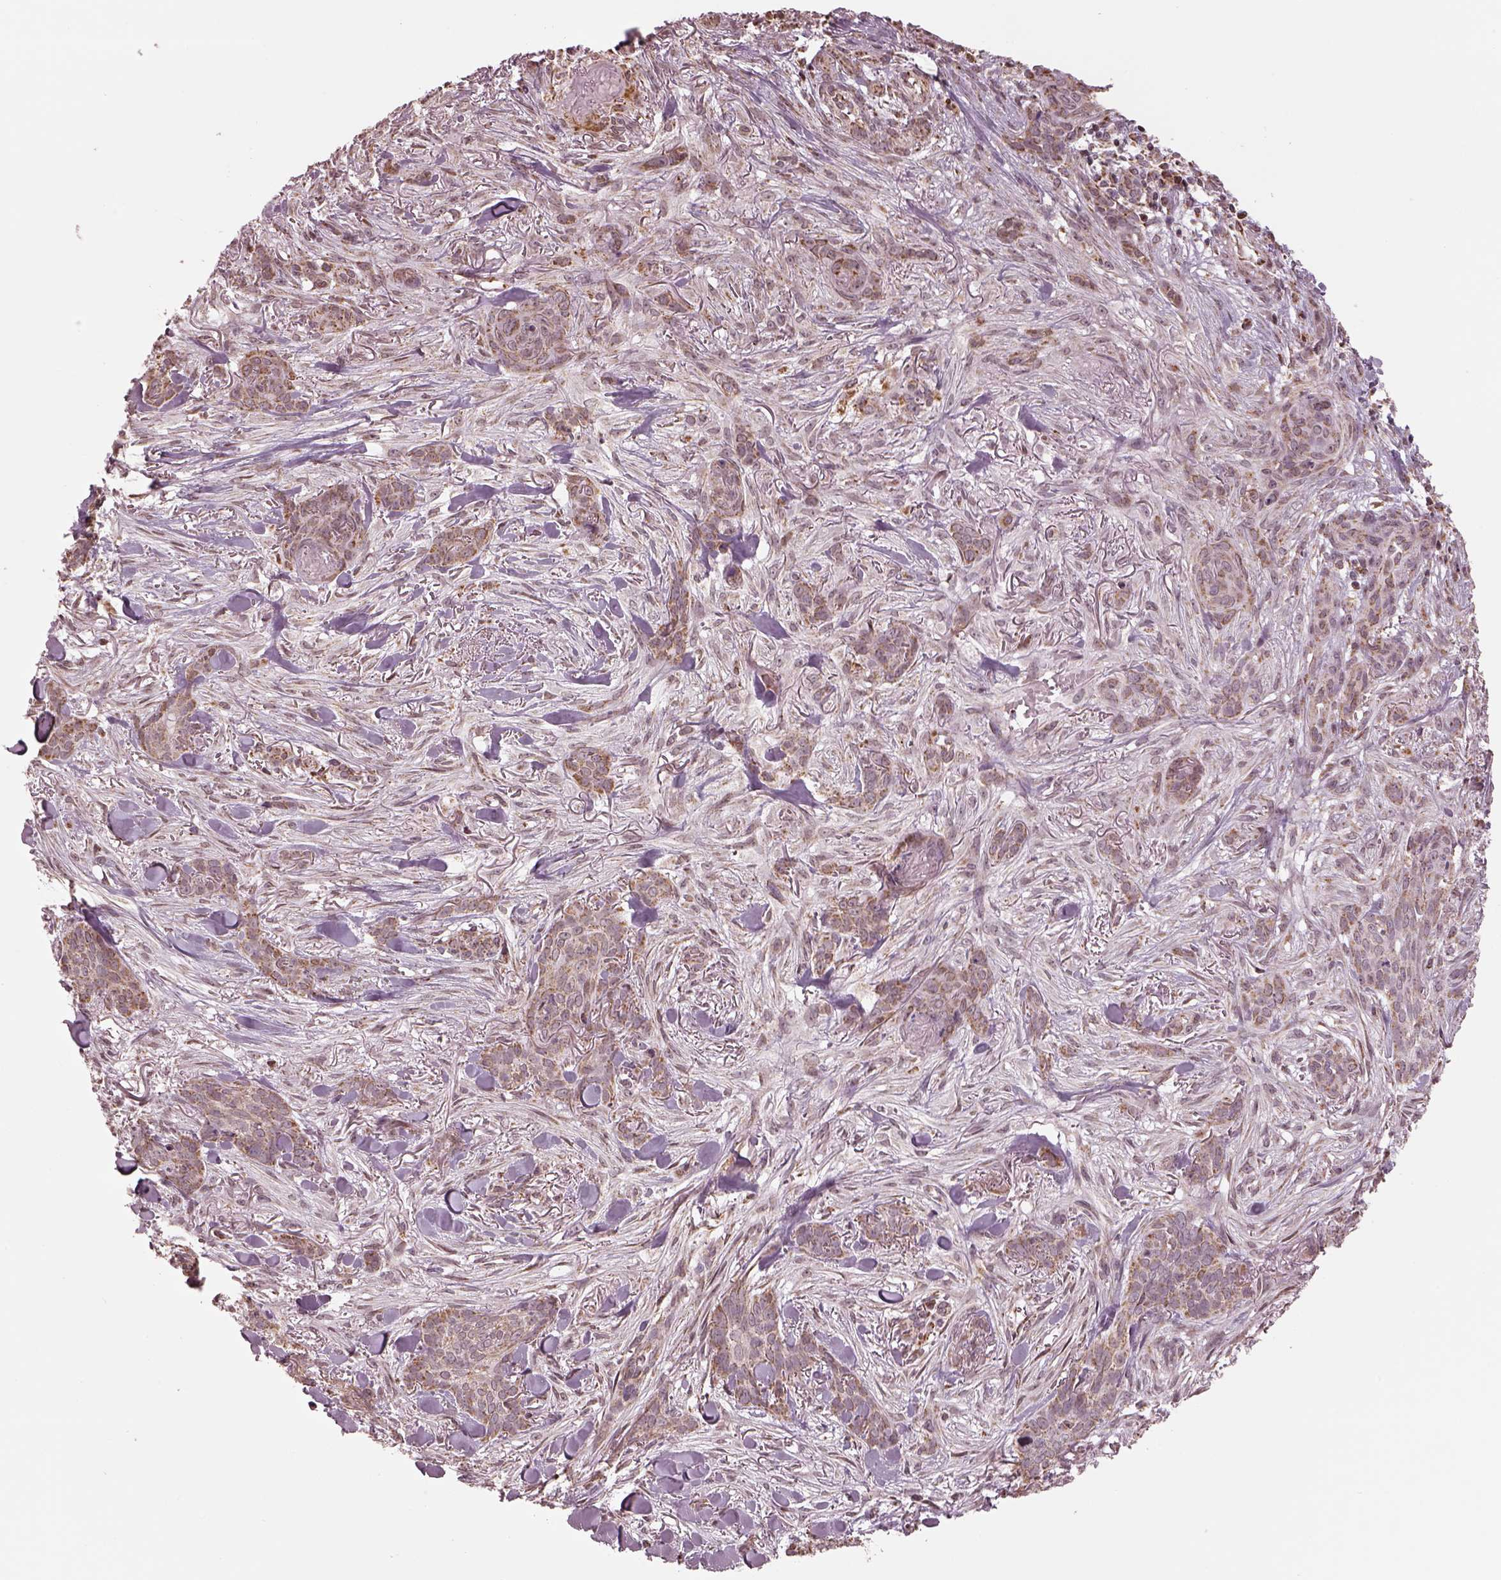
{"staining": {"intensity": "moderate", "quantity": ">75%", "location": "cytoplasmic/membranous"}, "tissue": "skin cancer", "cell_type": "Tumor cells", "image_type": "cancer", "snomed": [{"axis": "morphology", "description": "Basal cell carcinoma"}, {"axis": "topography", "description": "Skin"}], "caption": "This image displays immunohistochemistry staining of skin cancer, with medium moderate cytoplasmic/membranous expression in about >75% of tumor cells.", "gene": "ACOT2", "patient": {"sex": "female", "age": 61}}